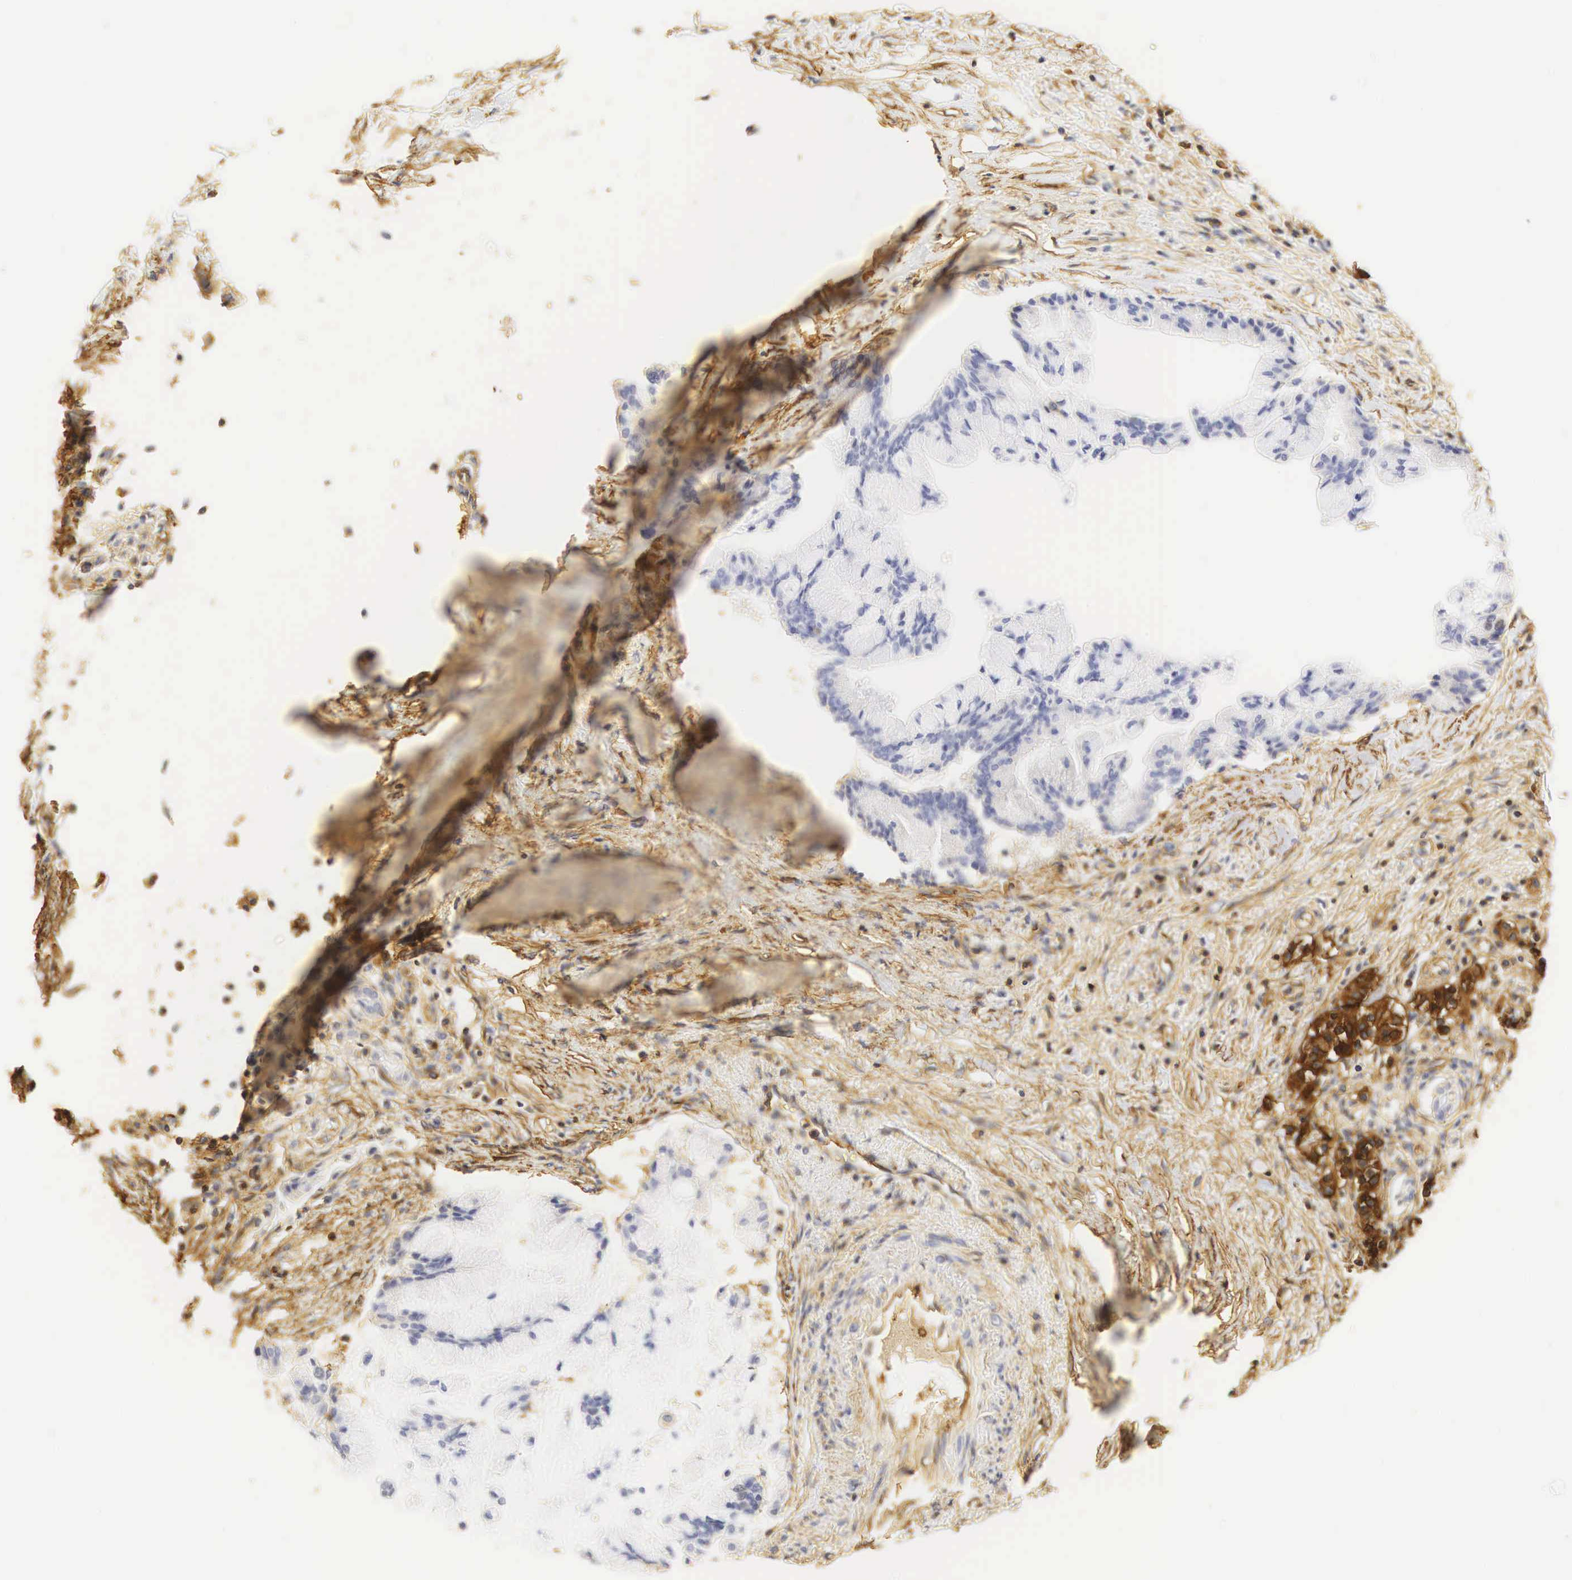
{"staining": {"intensity": "negative", "quantity": "none", "location": "none"}, "tissue": "pancreatic cancer", "cell_type": "Tumor cells", "image_type": "cancer", "snomed": [{"axis": "morphology", "description": "Adenocarcinoma, NOS"}, {"axis": "topography", "description": "Pancreas"}], "caption": "This is a image of immunohistochemistry staining of pancreatic adenocarcinoma, which shows no staining in tumor cells.", "gene": "CD99", "patient": {"sex": "male", "age": 59}}